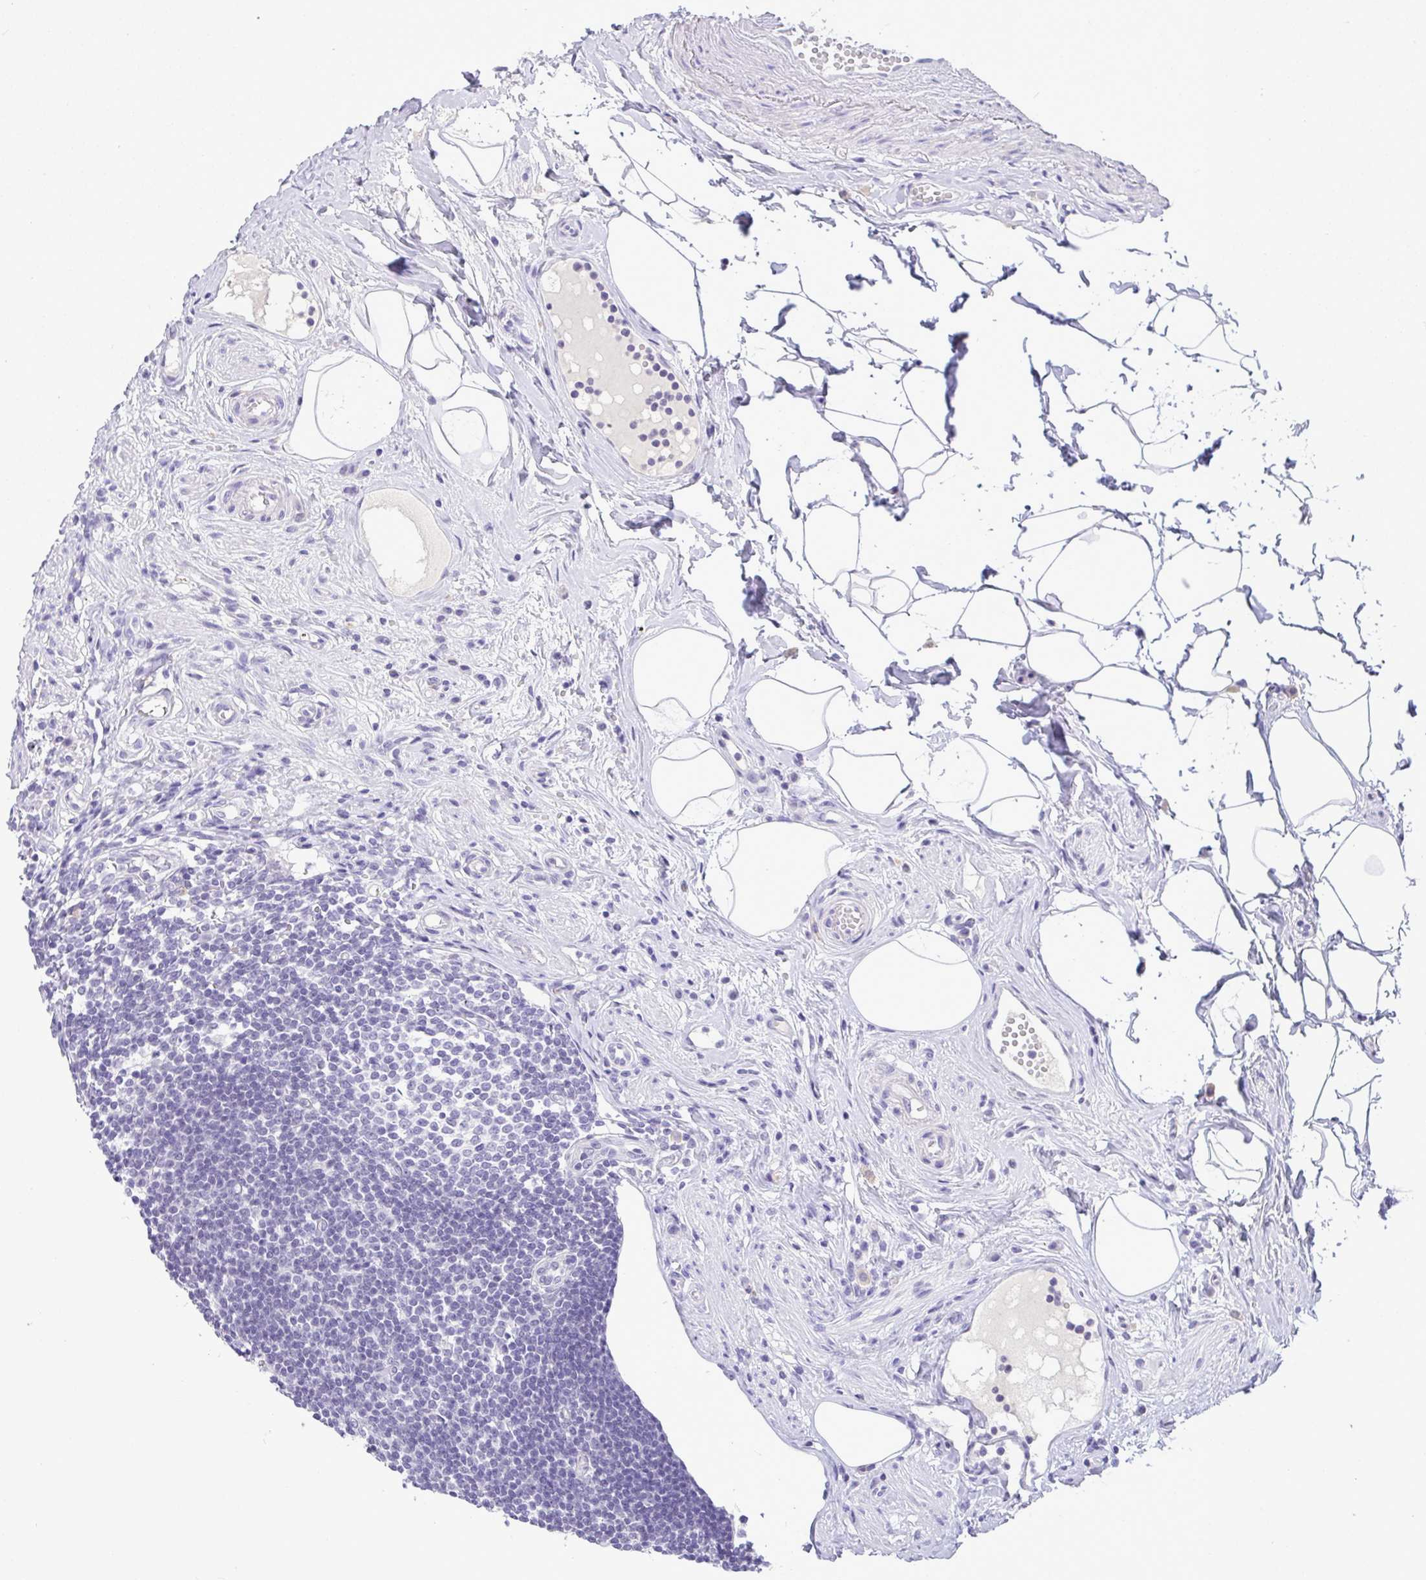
{"staining": {"intensity": "negative", "quantity": "none", "location": "none"}, "tissue": "appendix", "cell_type": "Glandular cells", "image_type": "normal", "snomed": [{"axis": "morphology", "description": "Normal tissue, NOS"}, {"axis": "topography", "description": "Appendix"}], "caption": "There is no significant staining in glandular cells of appendix. (DAB IHC with hematoxylin counter stain).", "gene": "YBX2", "patient": {"sex": "female", "age": 56}}